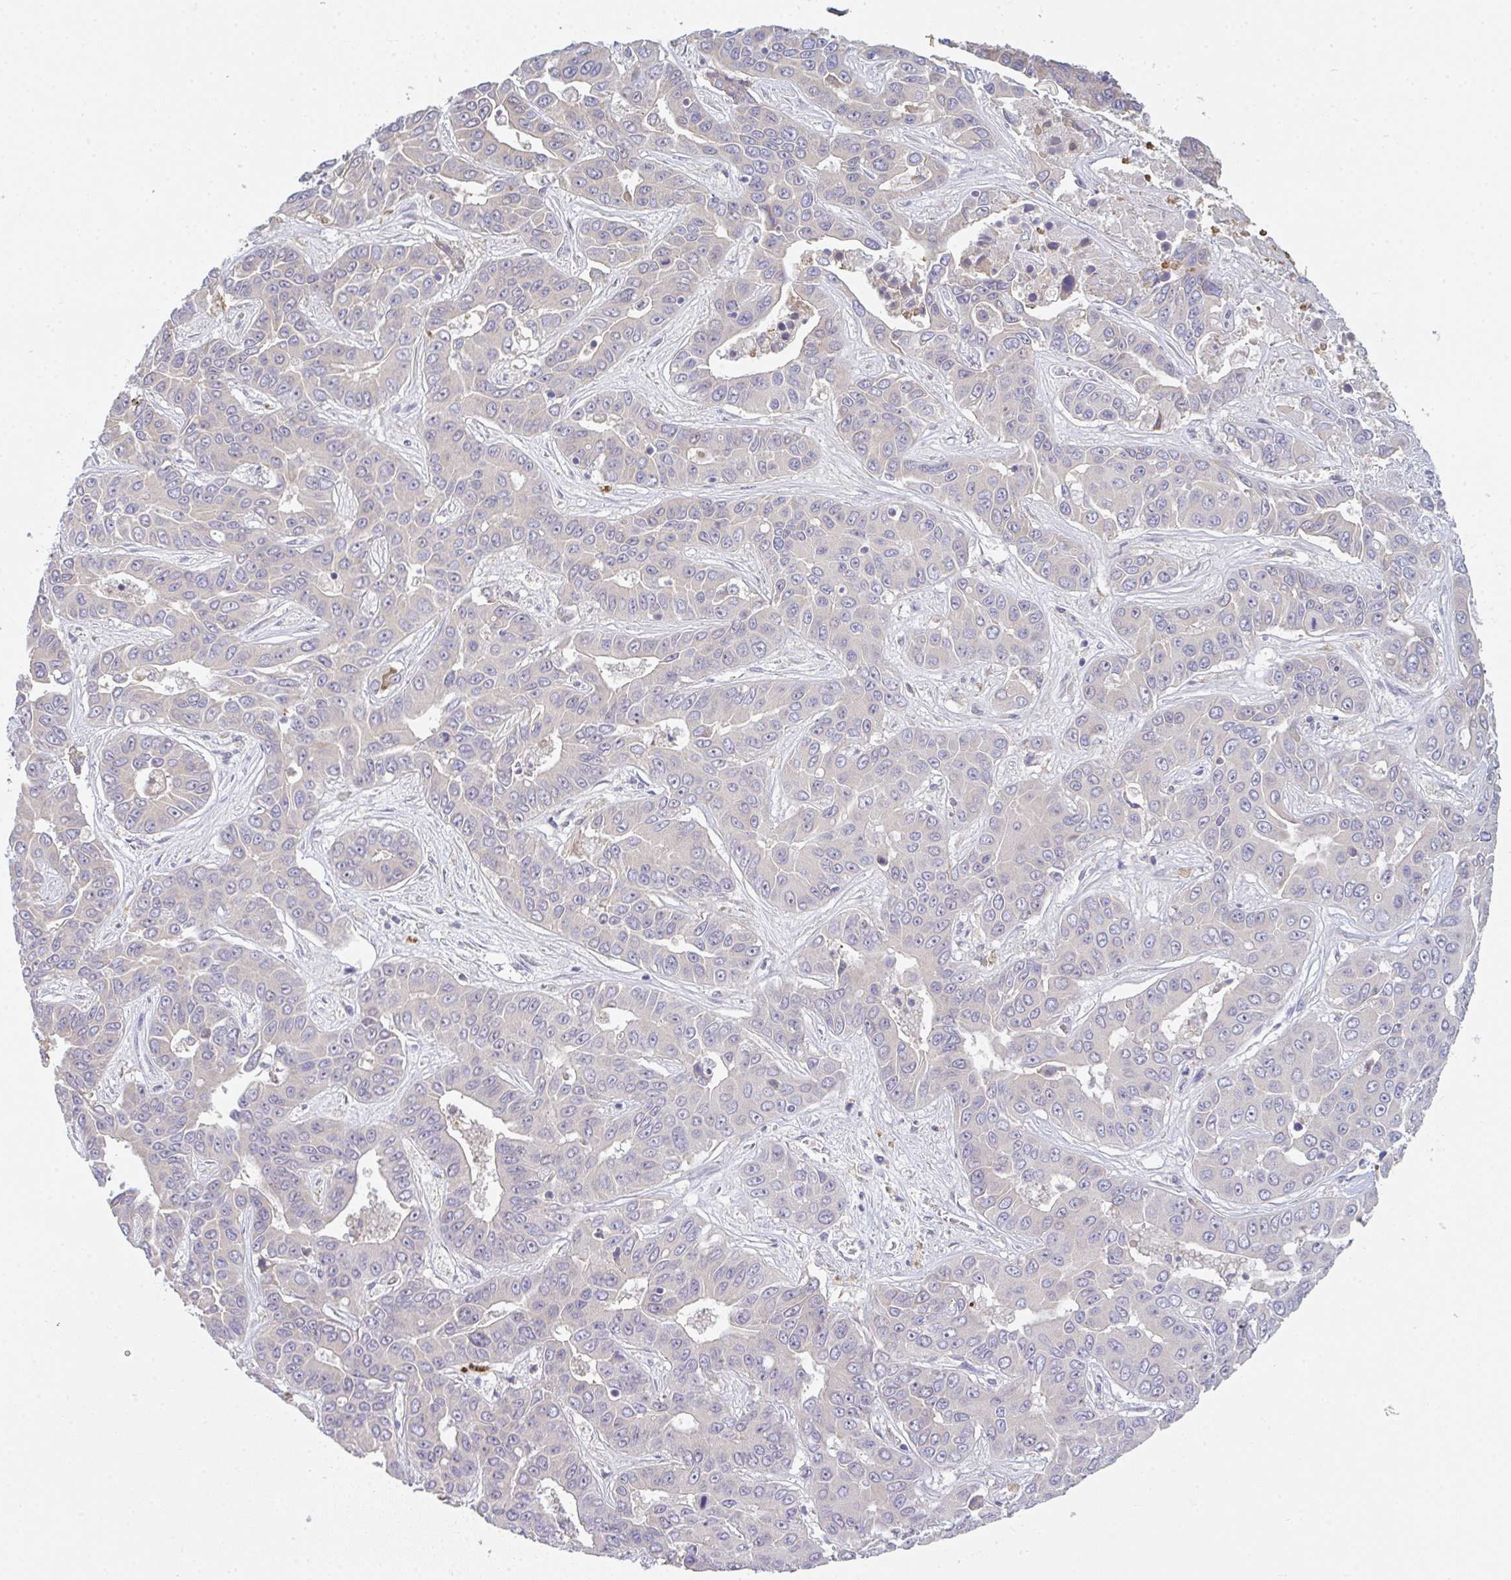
{"staining": {"intensity": "negative", "quantity": "none", "location": "none"}, "tissue": "liver cancer", "cell_type": "Tumor cells", "image_type": "cancer", "snomed": [{"axis": "morphology", "description": "Cholangiocarcinoma"}, {"axis": "topography", "description": "Liver"}], "caption": "IHC of human cholangiocarcinoma (liver) displays no staining in tumor cells.", "gene": "RIOK1", "patient": {"sex": "female", "age": 52}}